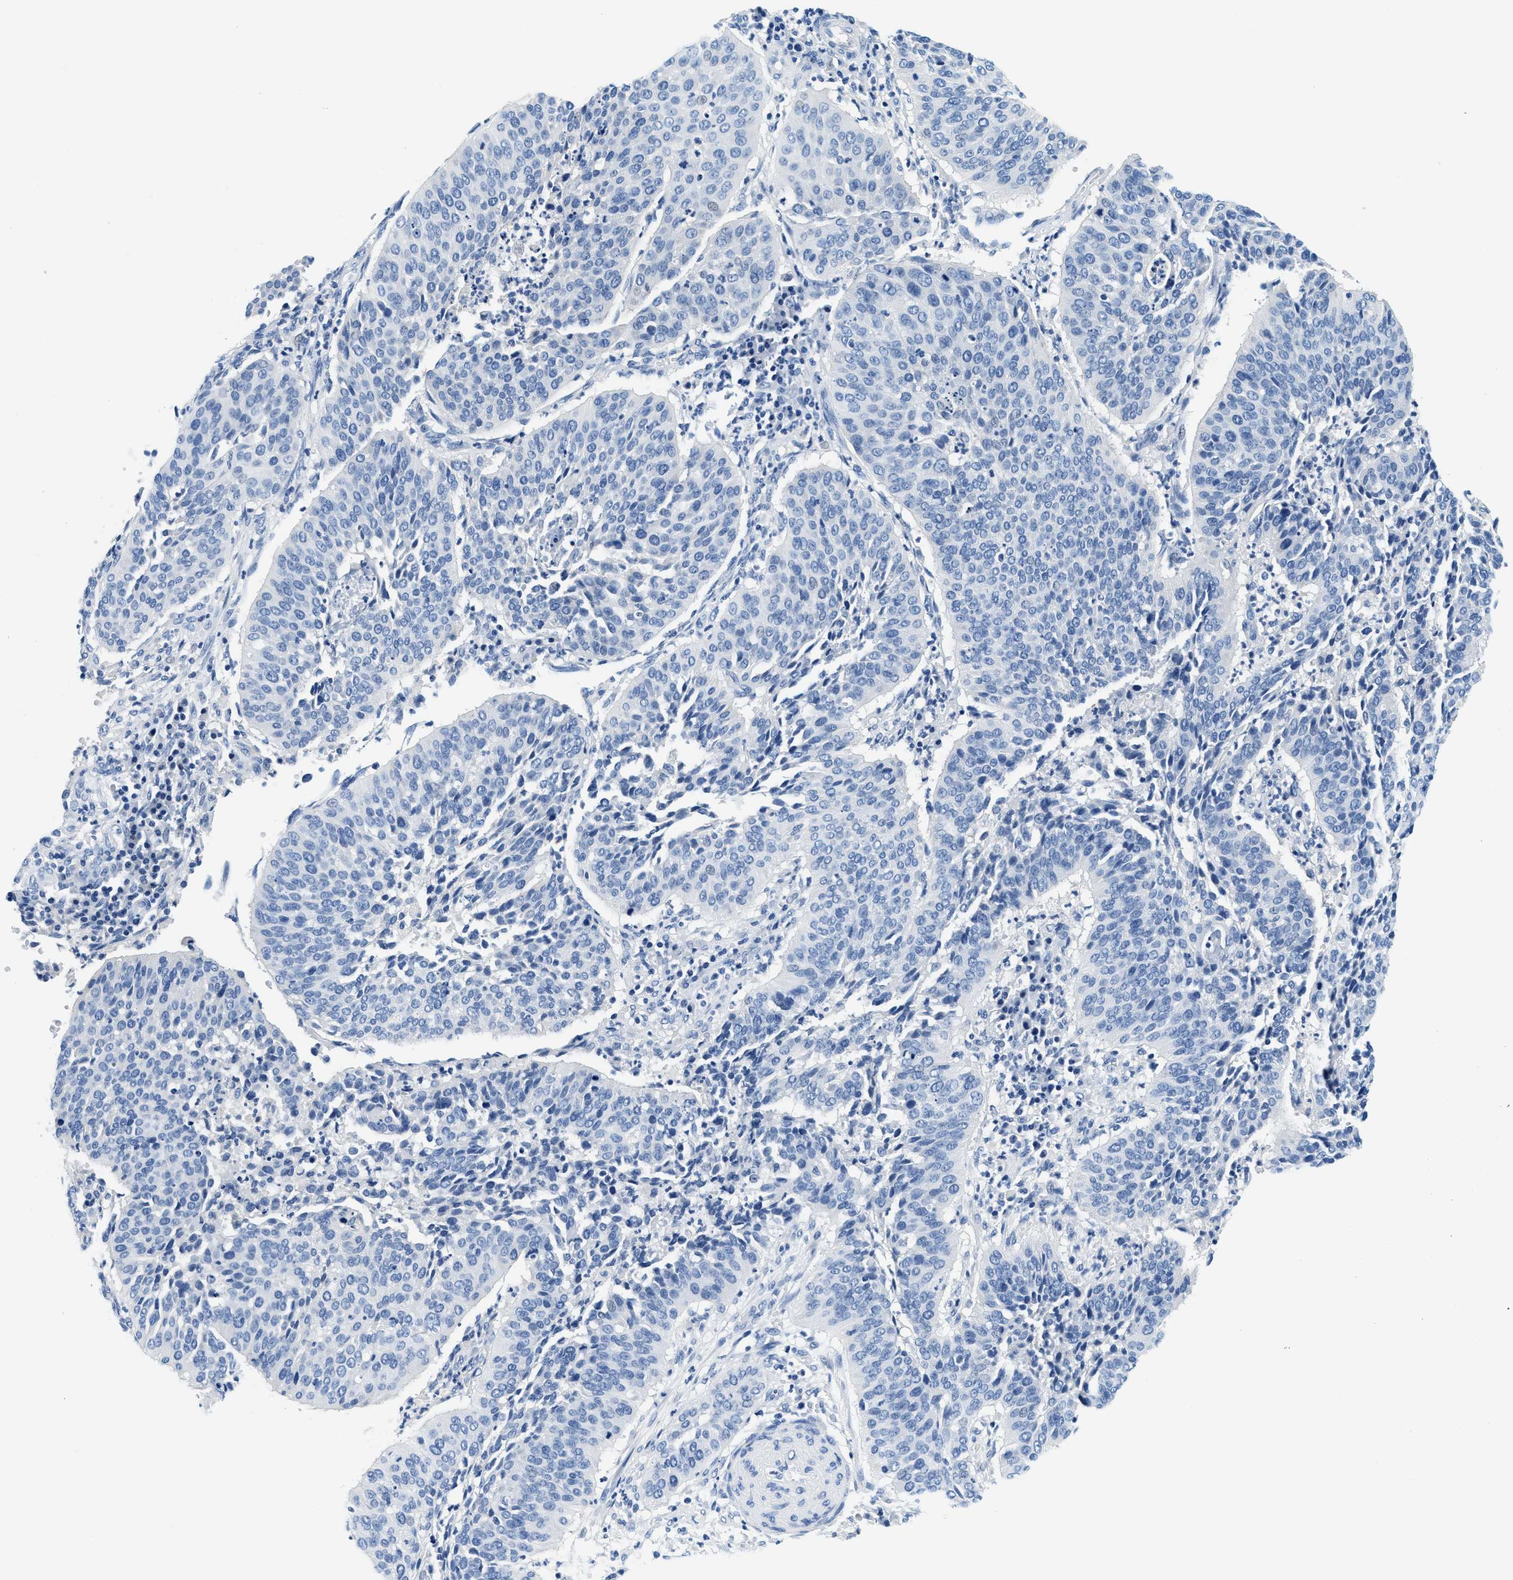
{"staining": {"intensity": "negative", "quantity": "none", "location": "none"}, "tissue": "cervical cancer", "cell_type": "Tumor cells", "image_type": "cancer", "snomed": [{"axis": "morphology", "description": "Normal tissue, NOS"}, {"axis": "morphology", "description": "Squamous cell carcinoma, NOS"}, {"axis": "topography", "description": "Cervix"}], "caption": "The histopathology image shows no staining of tumor cells in cervical cancer (squamous cell carcinoma). (Stains: DAB immunohistochemistry (IHC) with hematoxylin counter stain, Microscopy: brightfield microscopy at high magnification).", "gene": "GSTM3", "patient": {"sex": "female", "age": 39}}